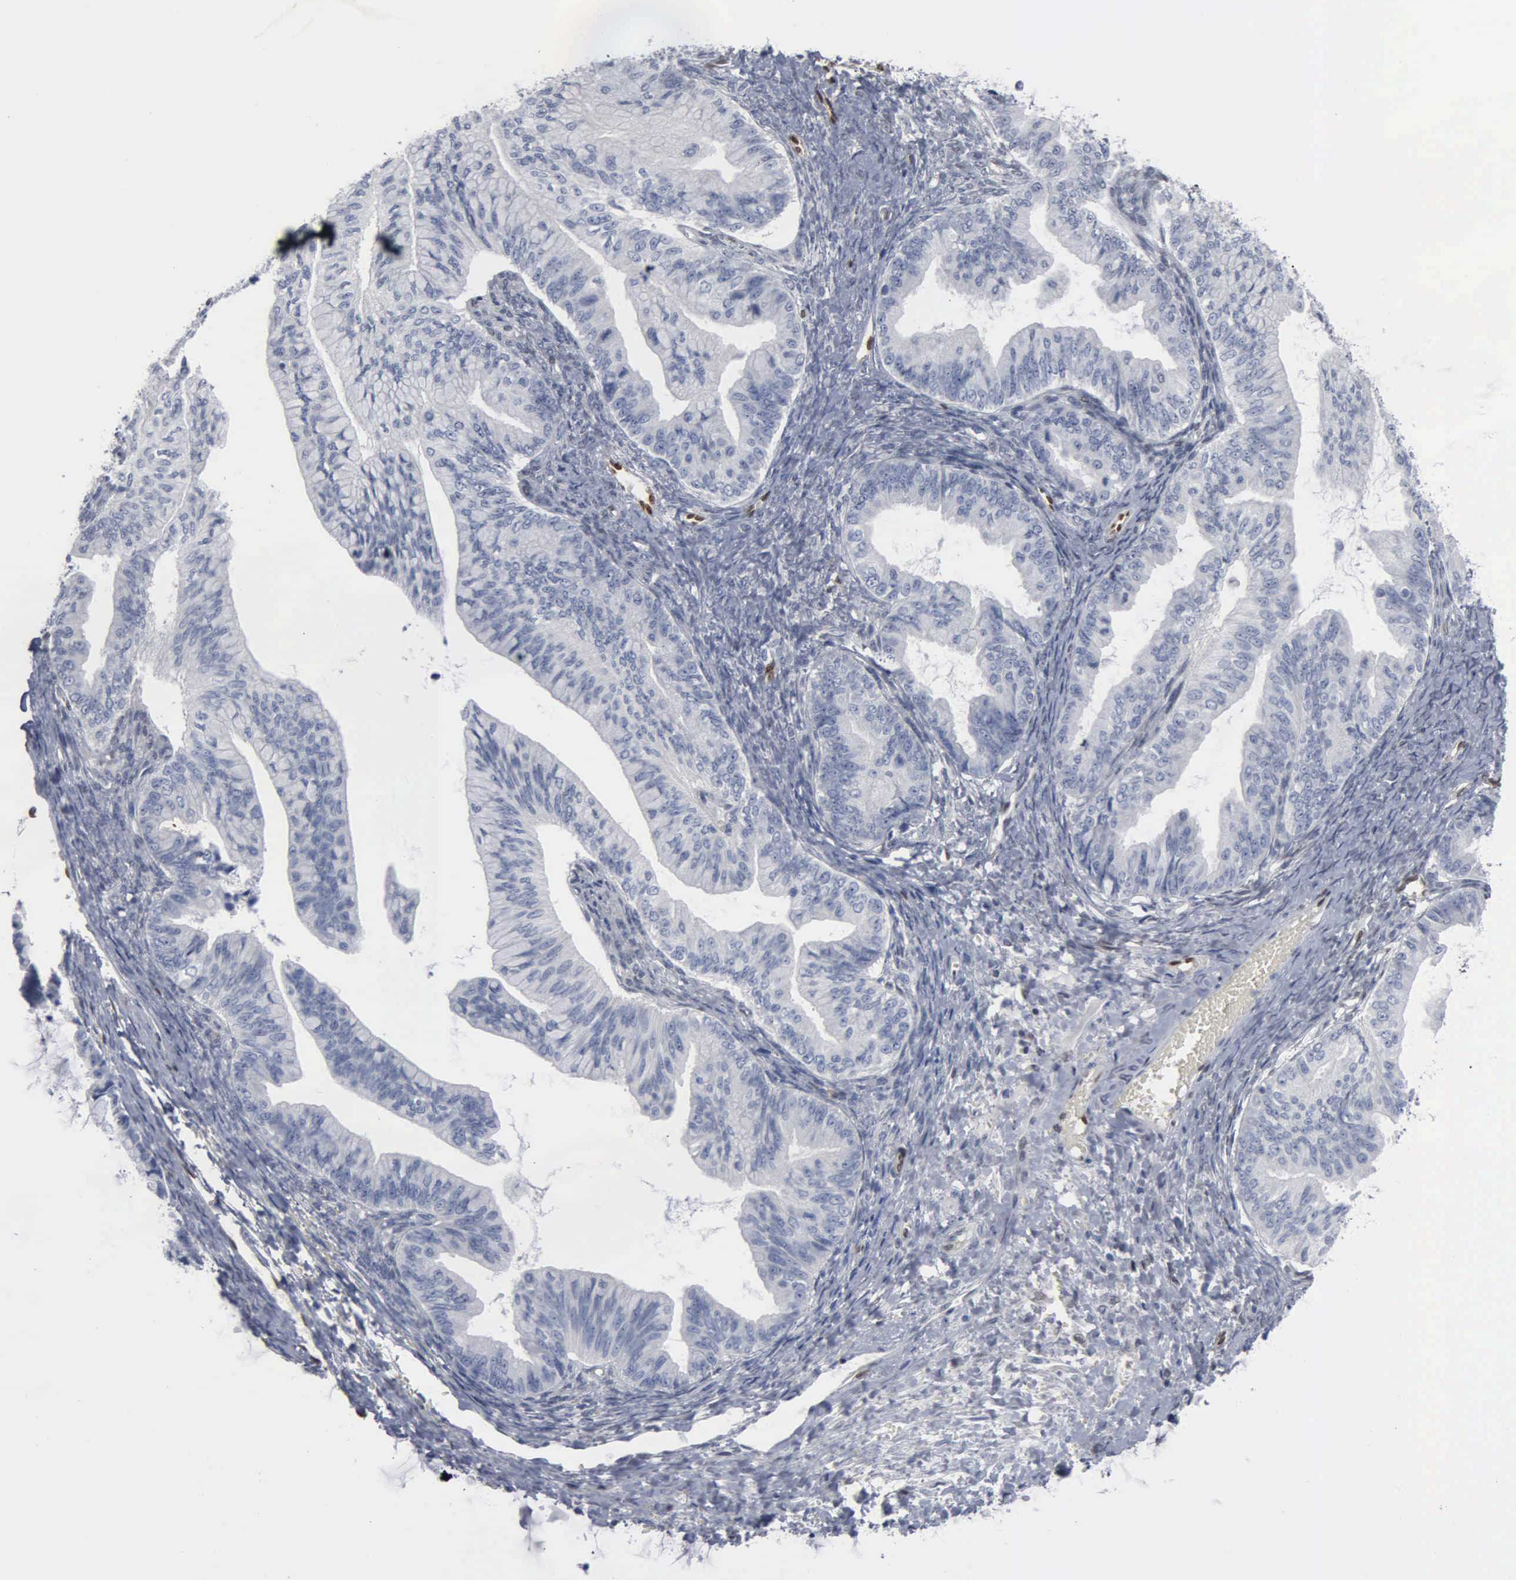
{"staining": {"intensity": "negative", "quantity": "none", "location": "none"}, "tissue": "ovarian cancer", "cell_type": "Tumor cells", "image_type": "cancer", "snomed": [{"axis": "morphology", "description": "Cystadenocarcinoma, mucinous, NOS"}, {"axis": "topography", "description": "Ovary"}], "caption": "Immunohistochemistry of ovarian cancer (mucinous cystadenocarcinoma) displays no expression in tumor cells.", "gene": "FGF2", "patient": {"sex": "female", "age": 36}}